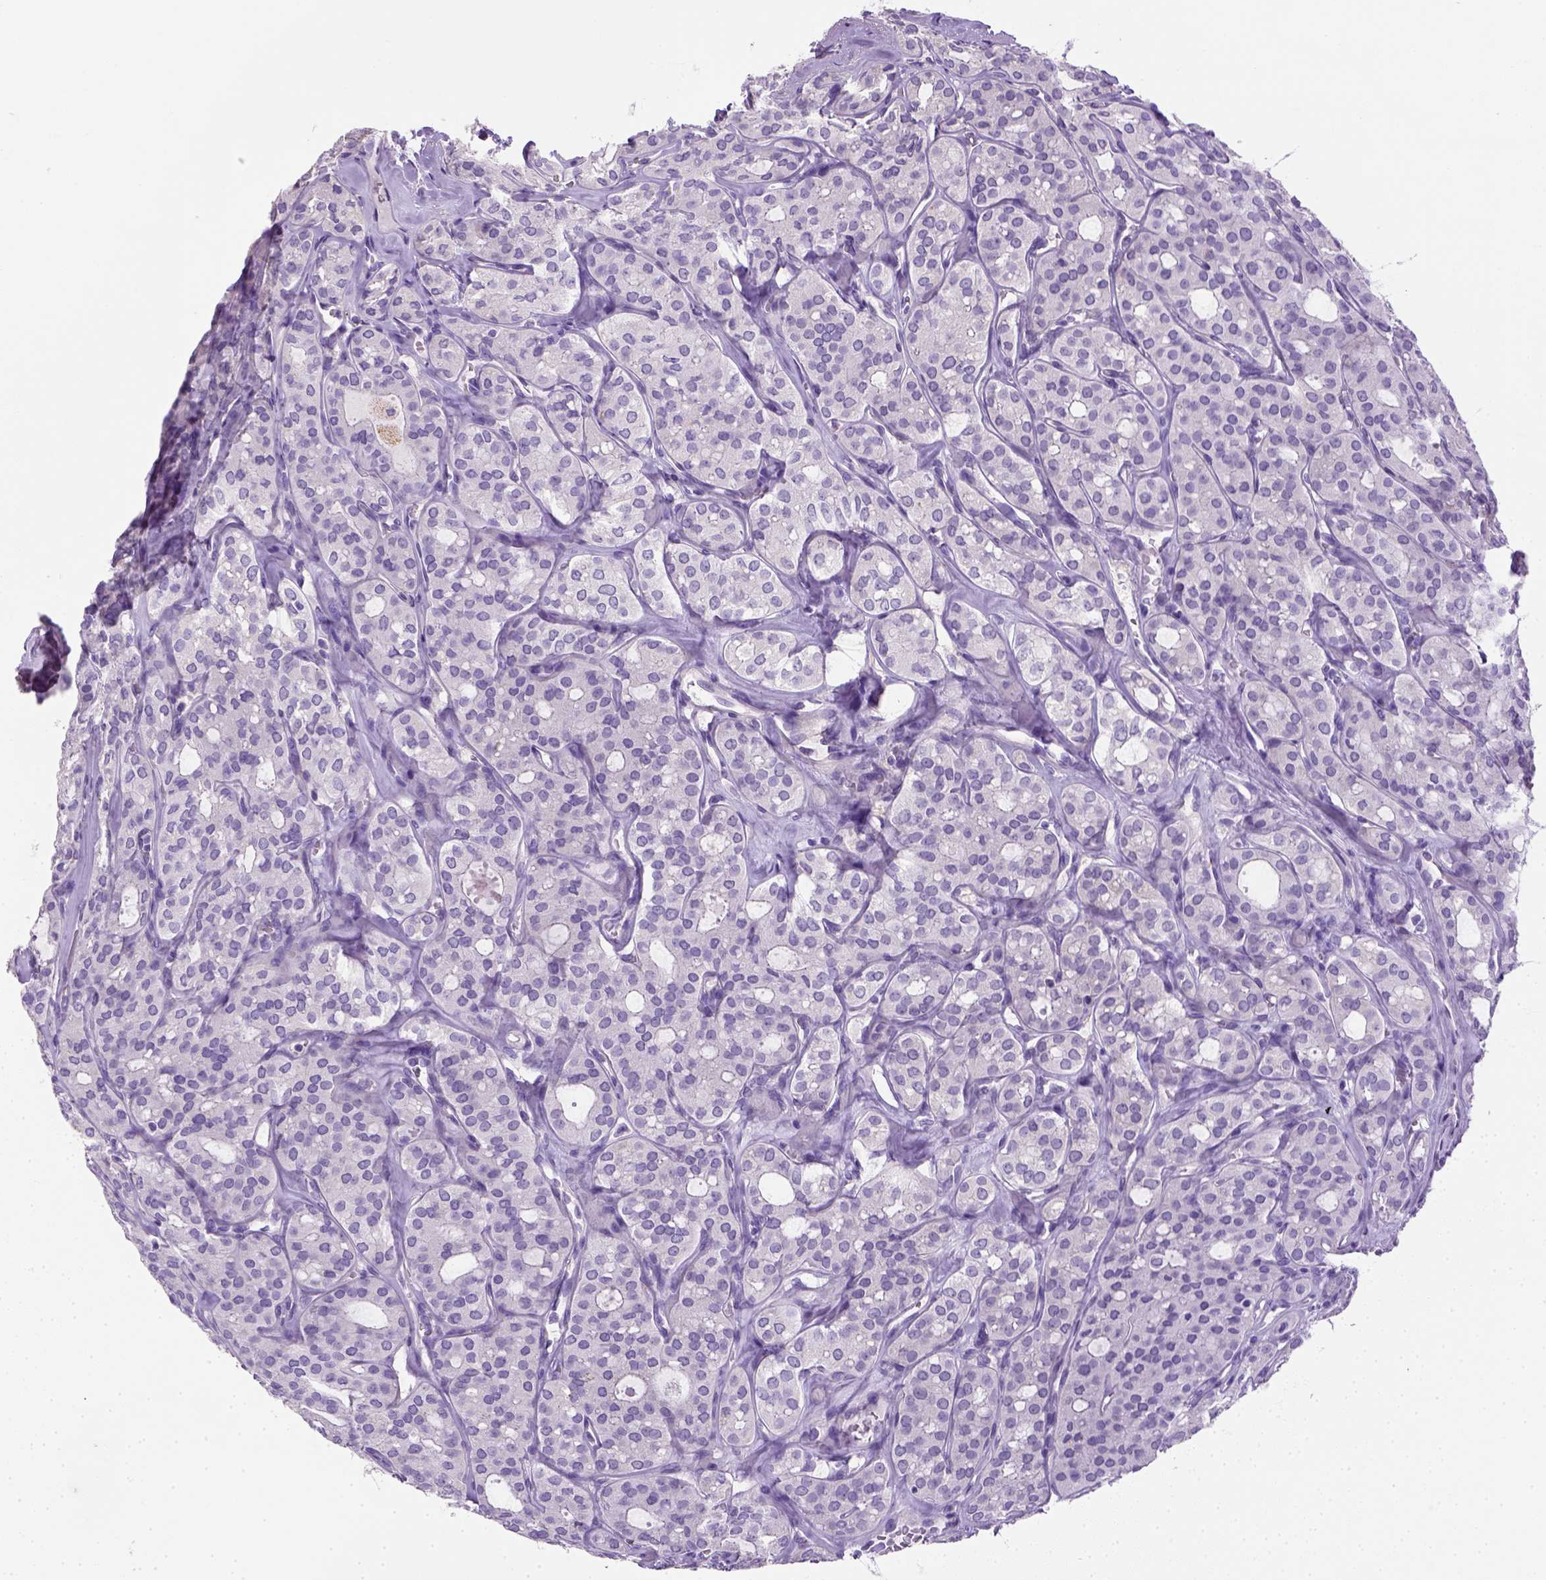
{"staining": {"intensity": "negative", "quantity": "none", "location": "none"}, "tissue": "thyroid cancer", "cell_type": "Tumor cells", "image_type": "cancer", "snomed": [{"axis": "morphology", "description": "Follicular adenoma carcinoma, NOS"}, {"axis": "topography", "description": "Thyroid gland"}], "caption": "This micrograph is of thyroid cancer (follicular adenoma carcinoma) stained with immunohistochemistry (IHC) to label a protein in brown with the nuclei are counter-stained blue. There is no expression in tumor cells.", "gene": "KRT71", "patient": {"sex": "male", "age": 75}}